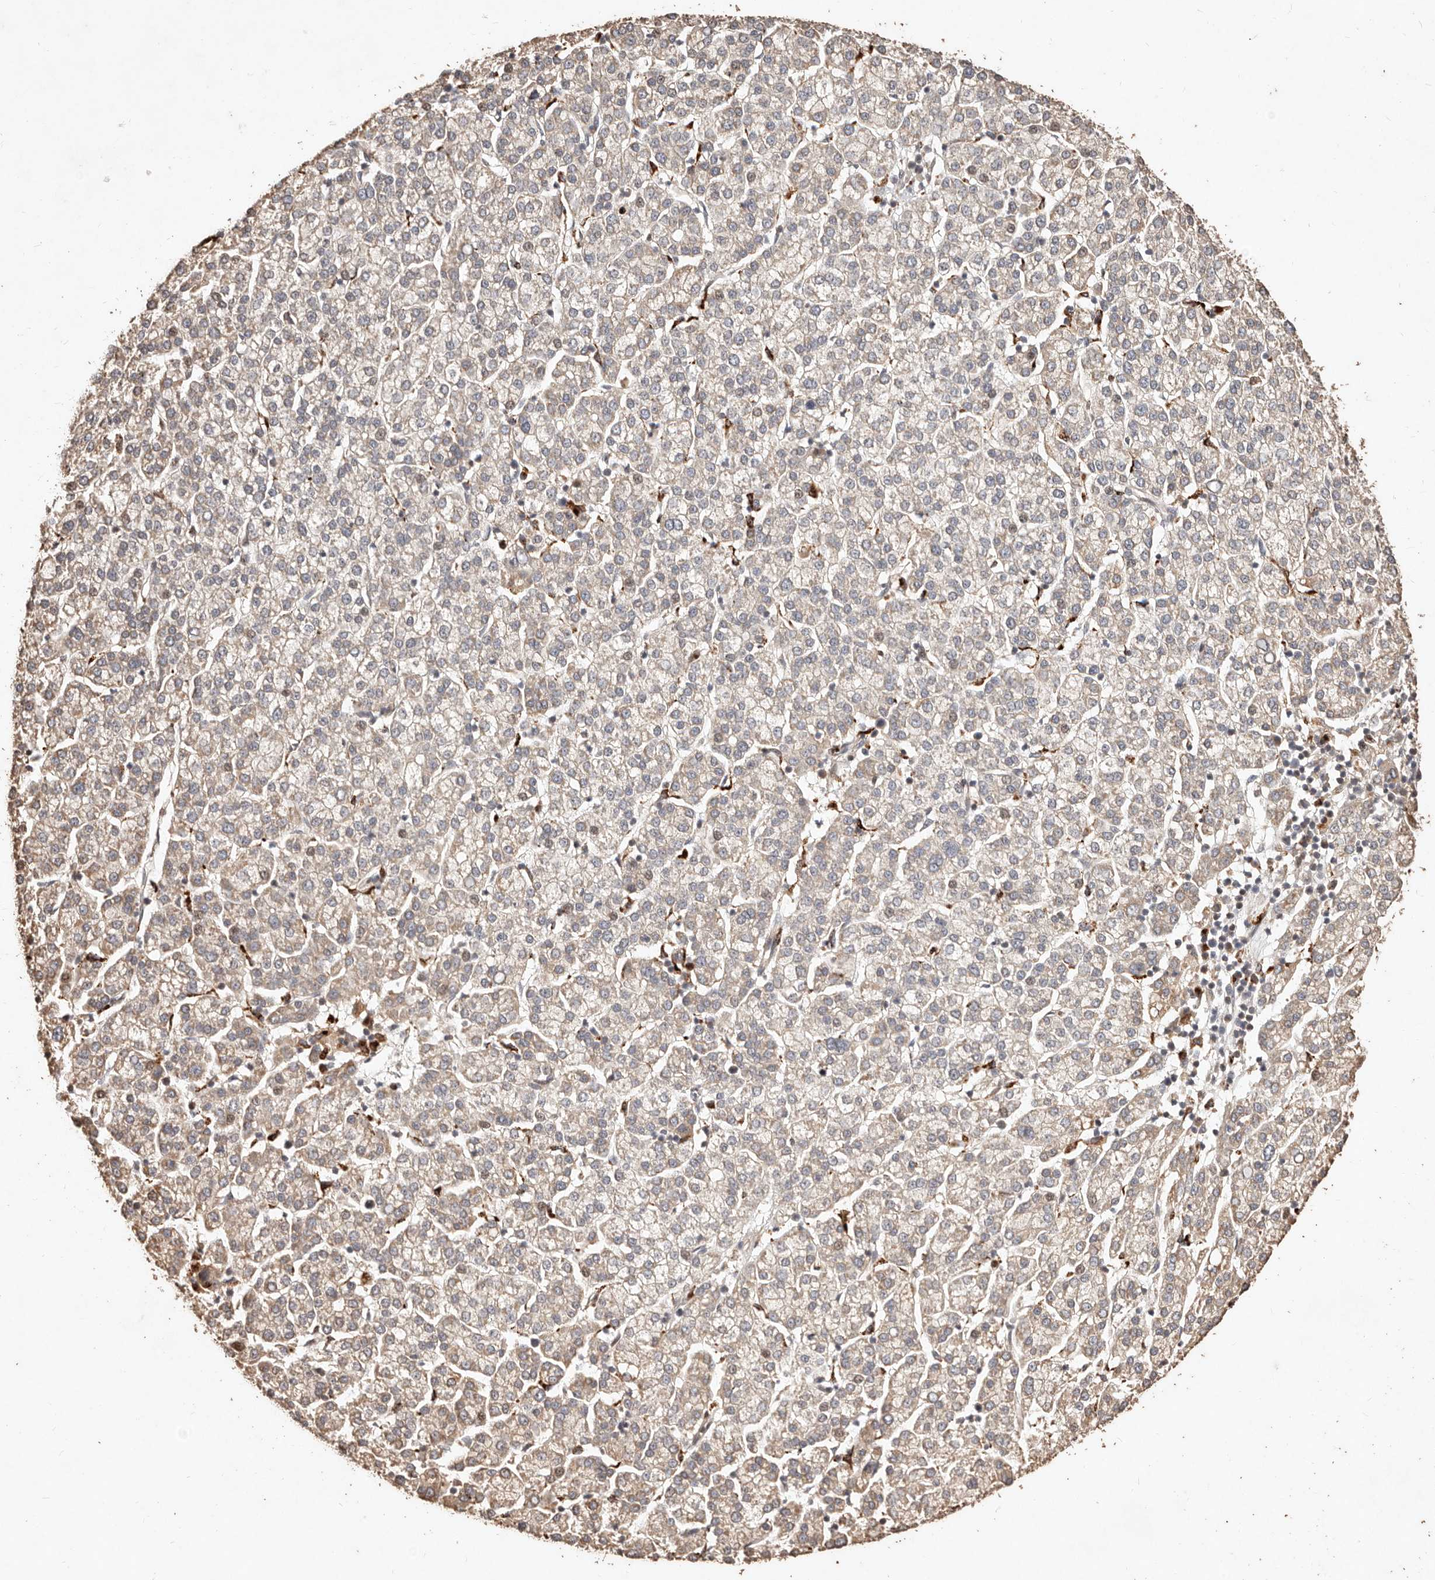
{"staining": {"intensity": "weak", "quantity": "<25%", "location": "cytoplasmic/membranous"}, "tissue": "liver cancer", "cell_type": "Tumor cells", "image_type": "cancer", "snomed": [{"axis": "morphology", "description": "Carcinoma, Hepatocellular, NOS"}, {"axis": "topography", "description": "Liver"}], "caption": "DAB (3,3'-diaminobenzidine) immunohistochemical staining of liver hepatocellular carcinoma demonstrates no significant expression in tumor cells.", "gene": "KIF9", "patient": {"sex": "female", "age": 58}}